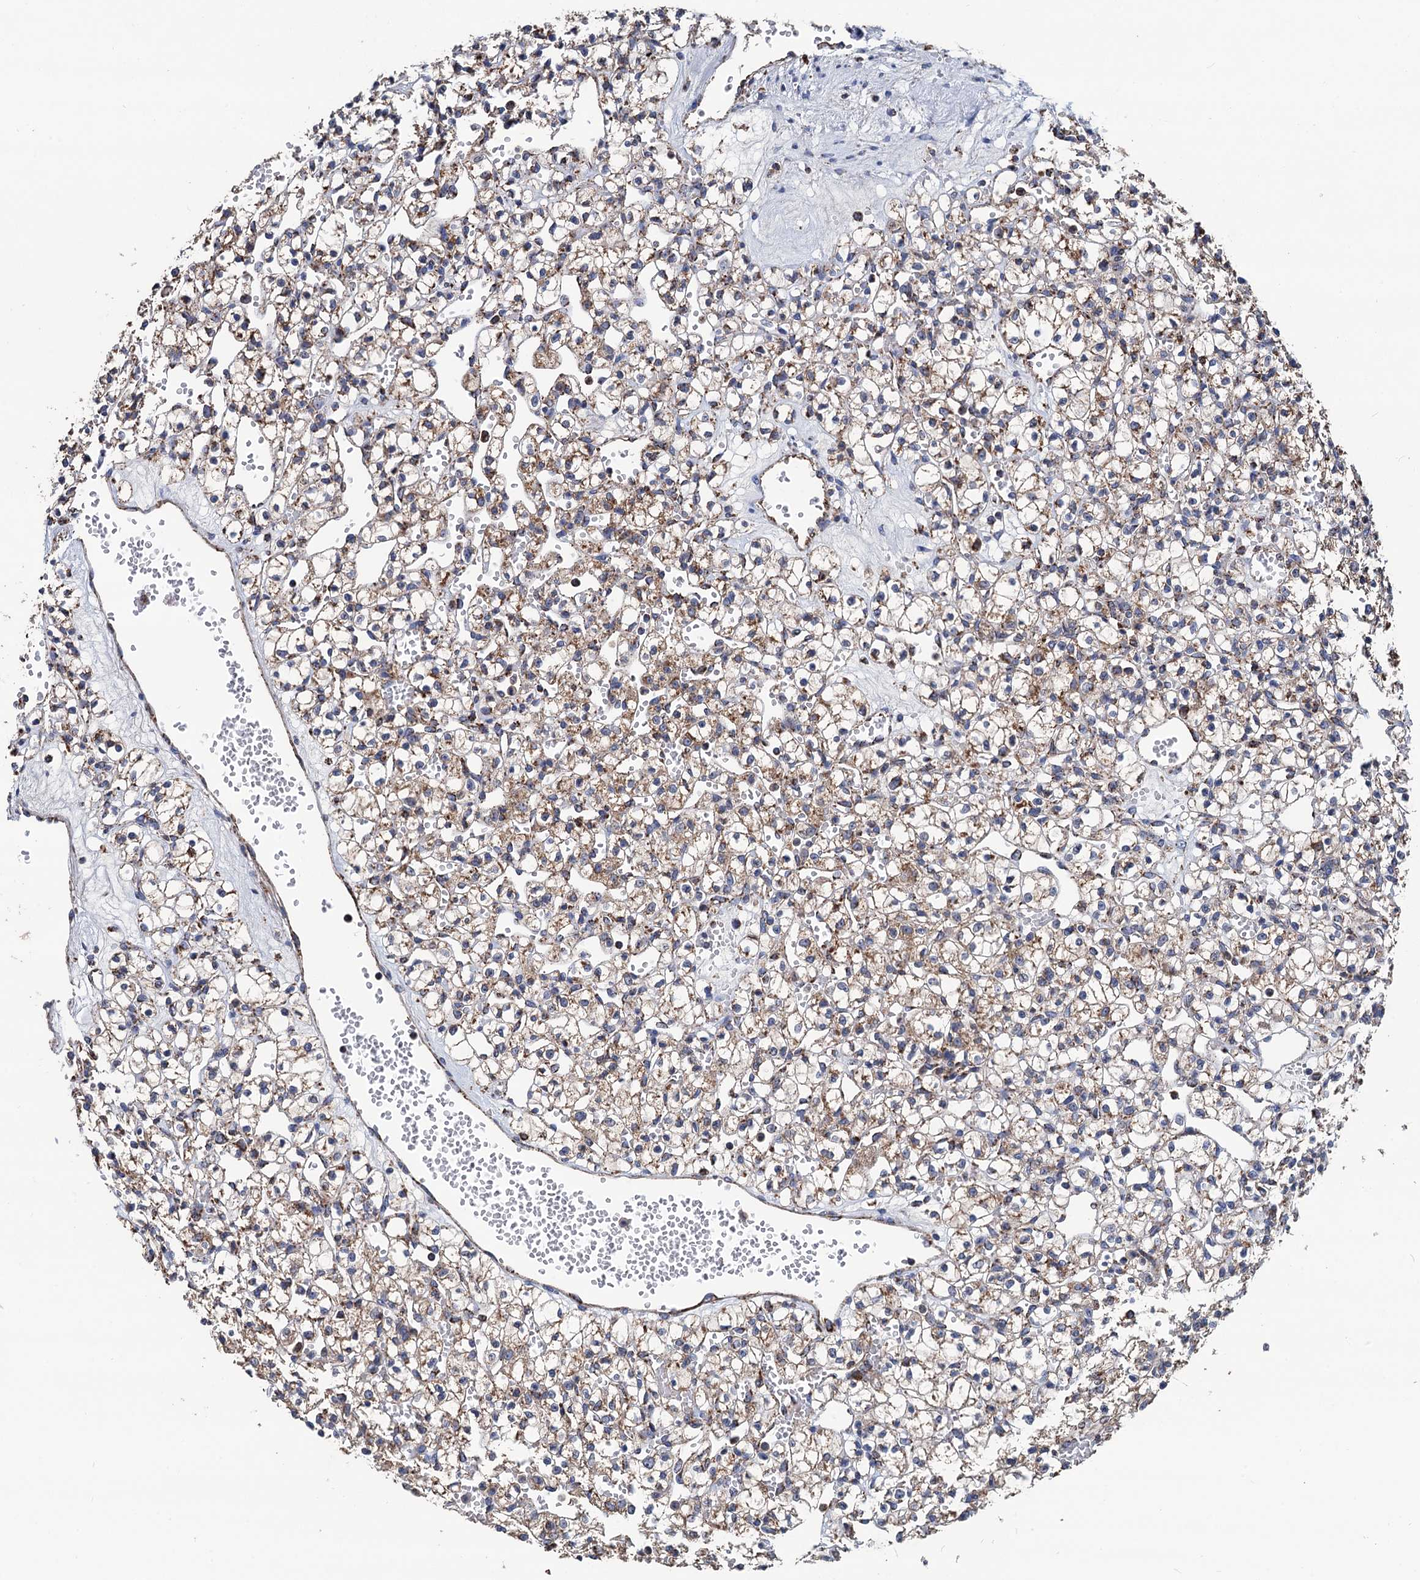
{"staining": {"intensity": "moderate", "quantity": "25%-75%", "location": "cytoplasmic/membranous"}, "tissue": "renal cancer", "cell_type": "Tumor cells", "image_type": "cancer", "snomed": [{"axis": "morphology", "description": "Adenocarcinoma, NOS"}, {"axis": "topography", "description": "Kidney"}], "caption": "Human renal adenocarcinoma stained with a brown dye shows moderate cytoplasmic/membranous positive expression in about 25%-75% of tumor cells.", "gene": "DGLUCY", "patient": {"sex": "female", "age": 59}}